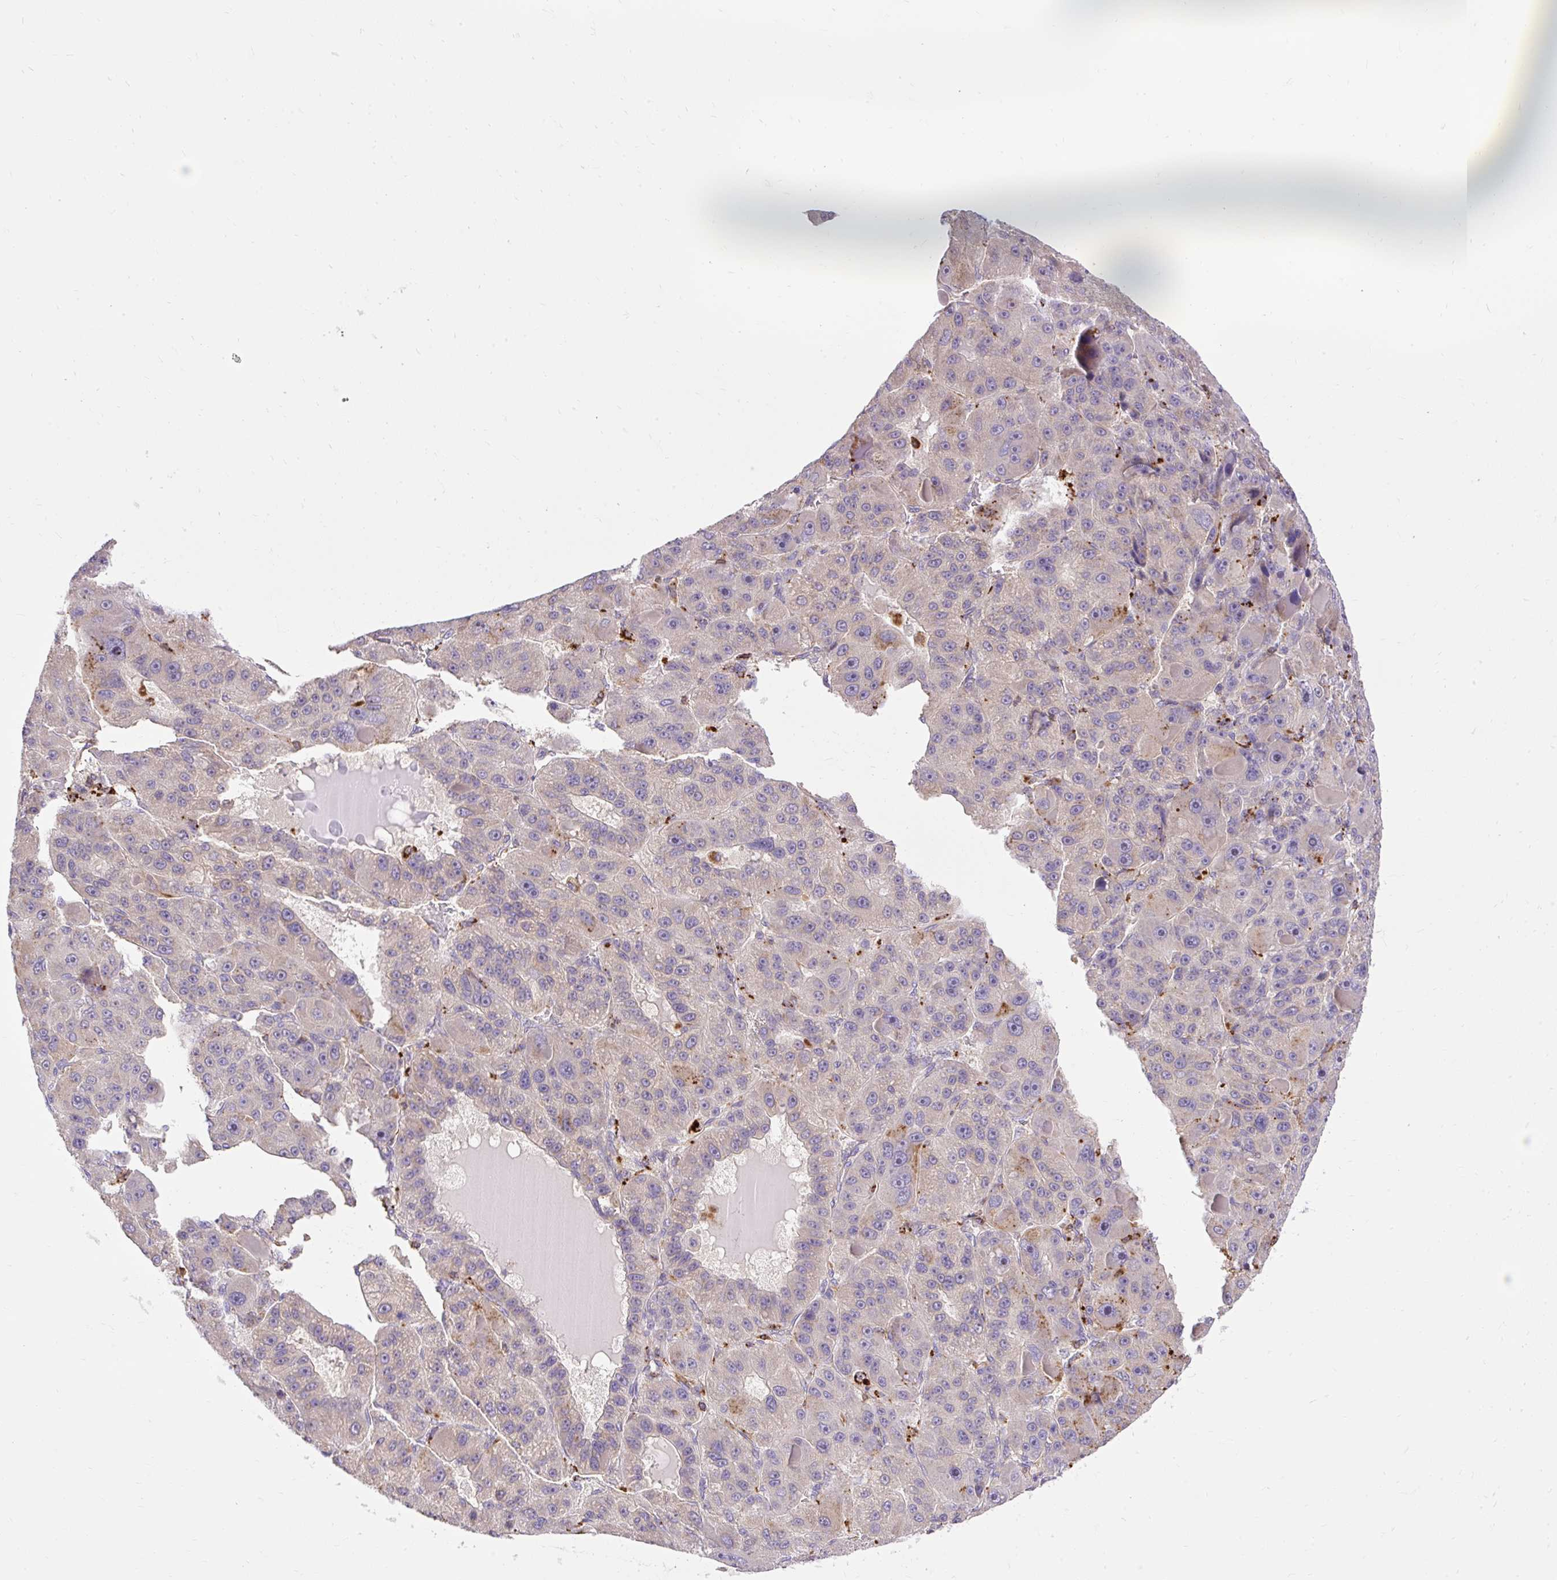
{"staining": {"intensity": "negative", "quantity": "none", "location": "none"}, "tissue": "liver cancer", "cell_type": "Tumor cells", "image_type": "cancer", "snomed": [{"axis": "morphology", "description": "Carcinoma, Hepatocellular, NOS"}, {"axis": "topography", "description": "Liver"}], "caption": "Immunohistochemistry of liver hepatocellular carcinoma exhibits no expression in tumor cells.", "gene": "HEXB", "patient": {"sex": "male", "age": 76}}